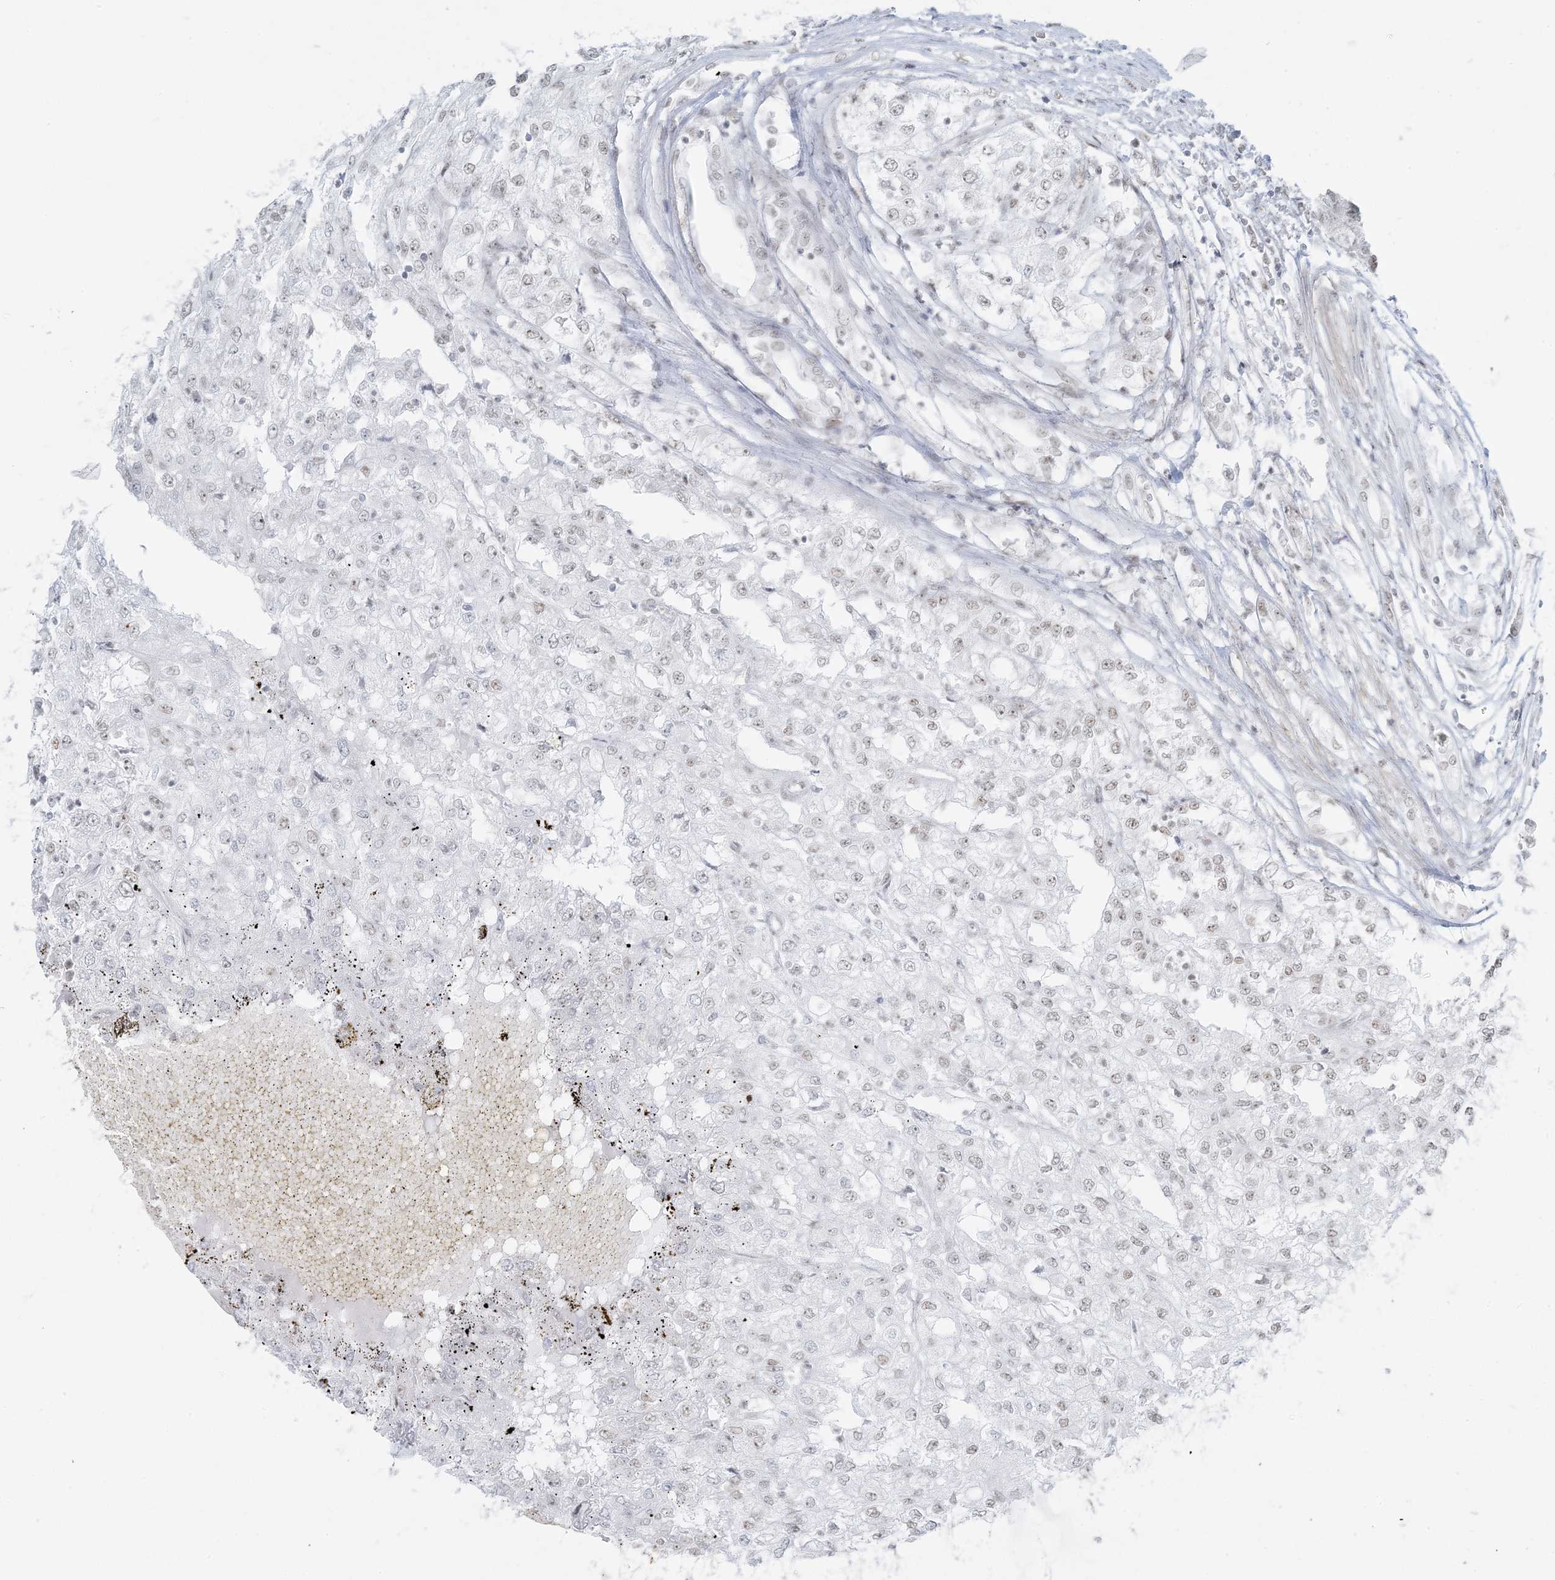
{"staining": {"intensity": "weak", "quantity": "<25%", "location": "nuclear"}, "tissue": "renal cancer", "cell_type": "Tumor cells", "image_type": "cancer", "snomed": [{"axis": "morphology", "description": "Adenocarcinoma, NOS"}, {"axis": "topography", "description": "Kidney"}], "caption": "This is an immunohistochemistry (IHC) photomicrograph of renal cancer. There is no expression in tumor cells.", "gene": "ZNF787", "patient": {"sex": "female", "age": 54}}